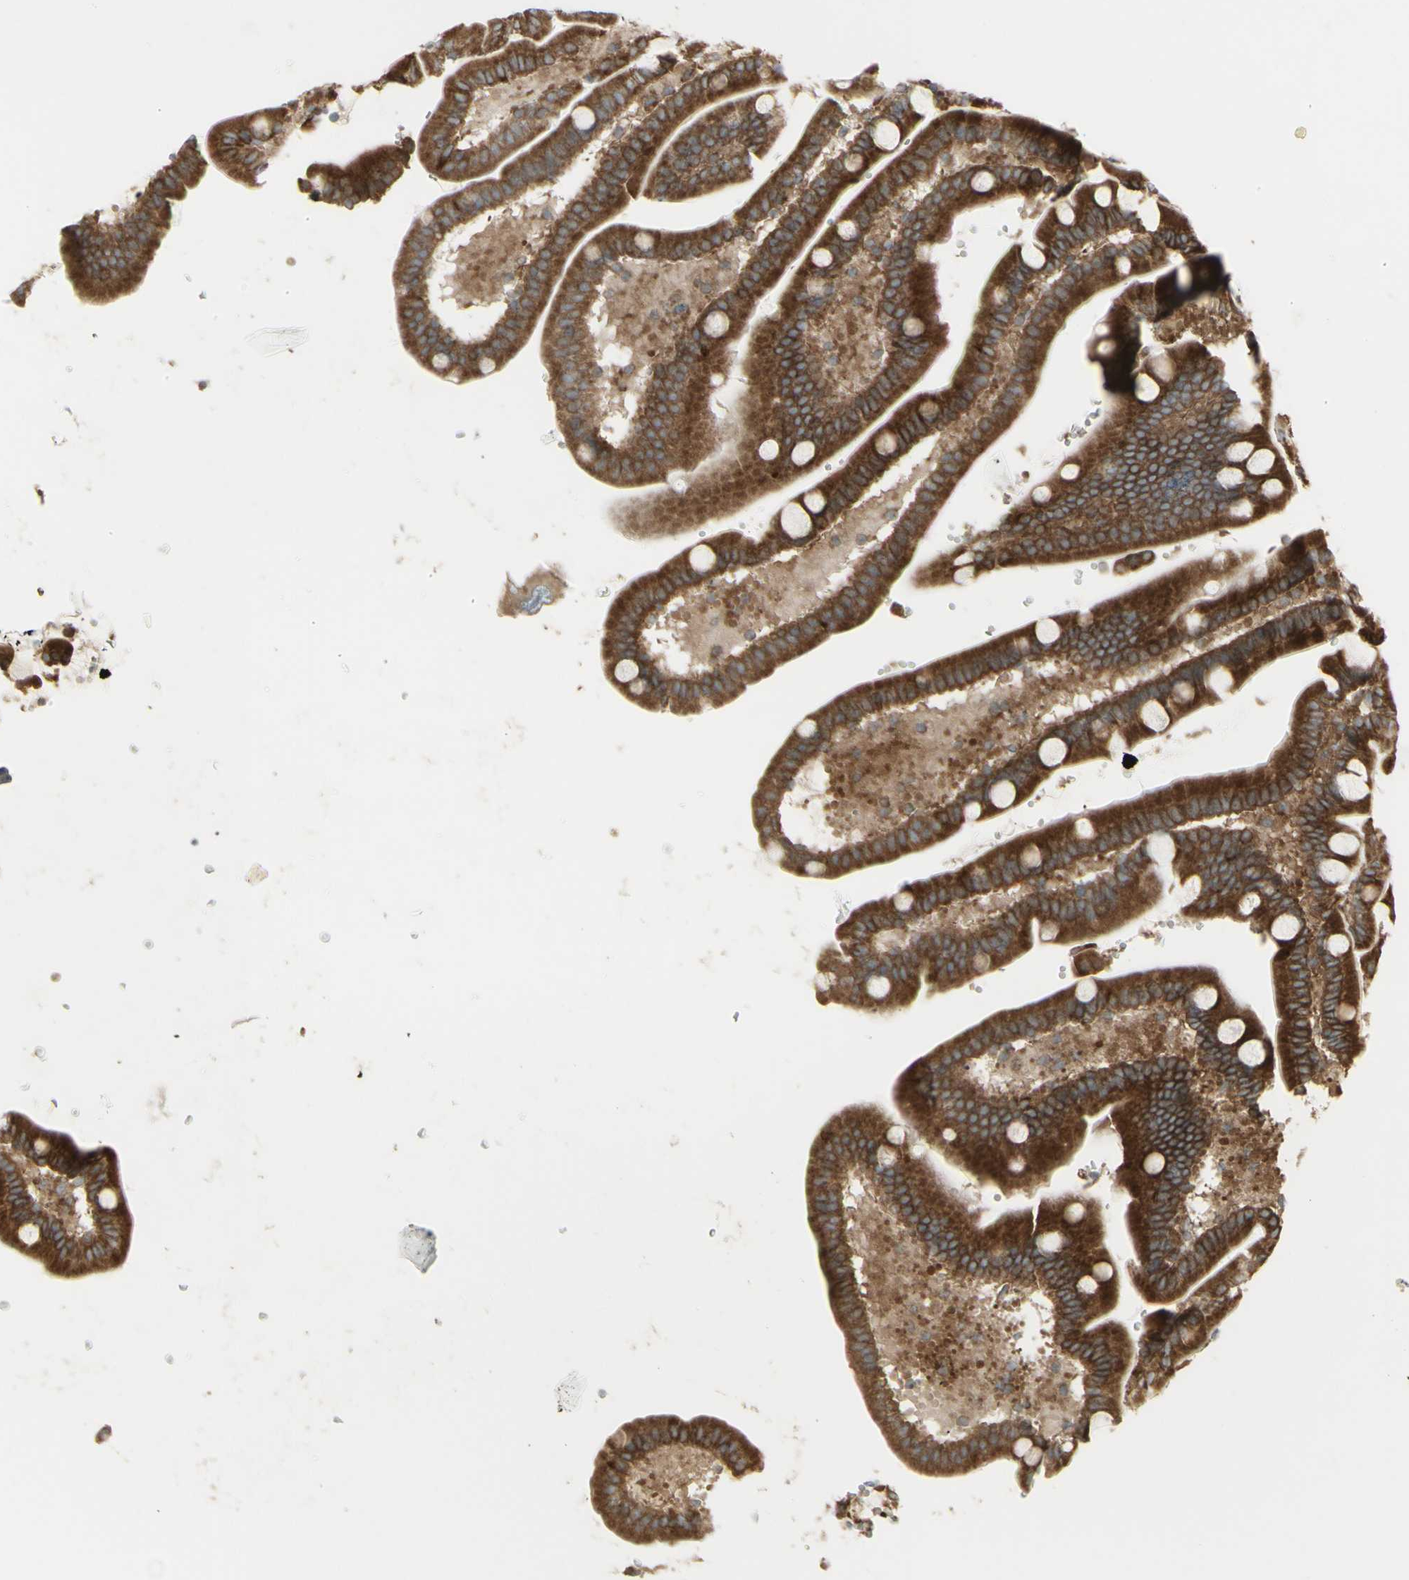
{"staining": {"intensity": "strong", "quantity": ">75%", "location": "cytoplasmic/membranous"}, "tissue": "duodenum", "cell_type": "Glandular cells", "image_type": "normal", "snomed": [{"axis": "morphology", "description": "Normal tissue, NOS"}, {"axis": "topography", "description": "Duodenum"}], "caption": "Immunohistochemical staining of benign human duodenum exhibits strong cytoplasmic/membranous protein positivity in approximately >75% of glandular cells.", "gene": "FKBP3", "patient": {"sex": "male", "age": 54}}